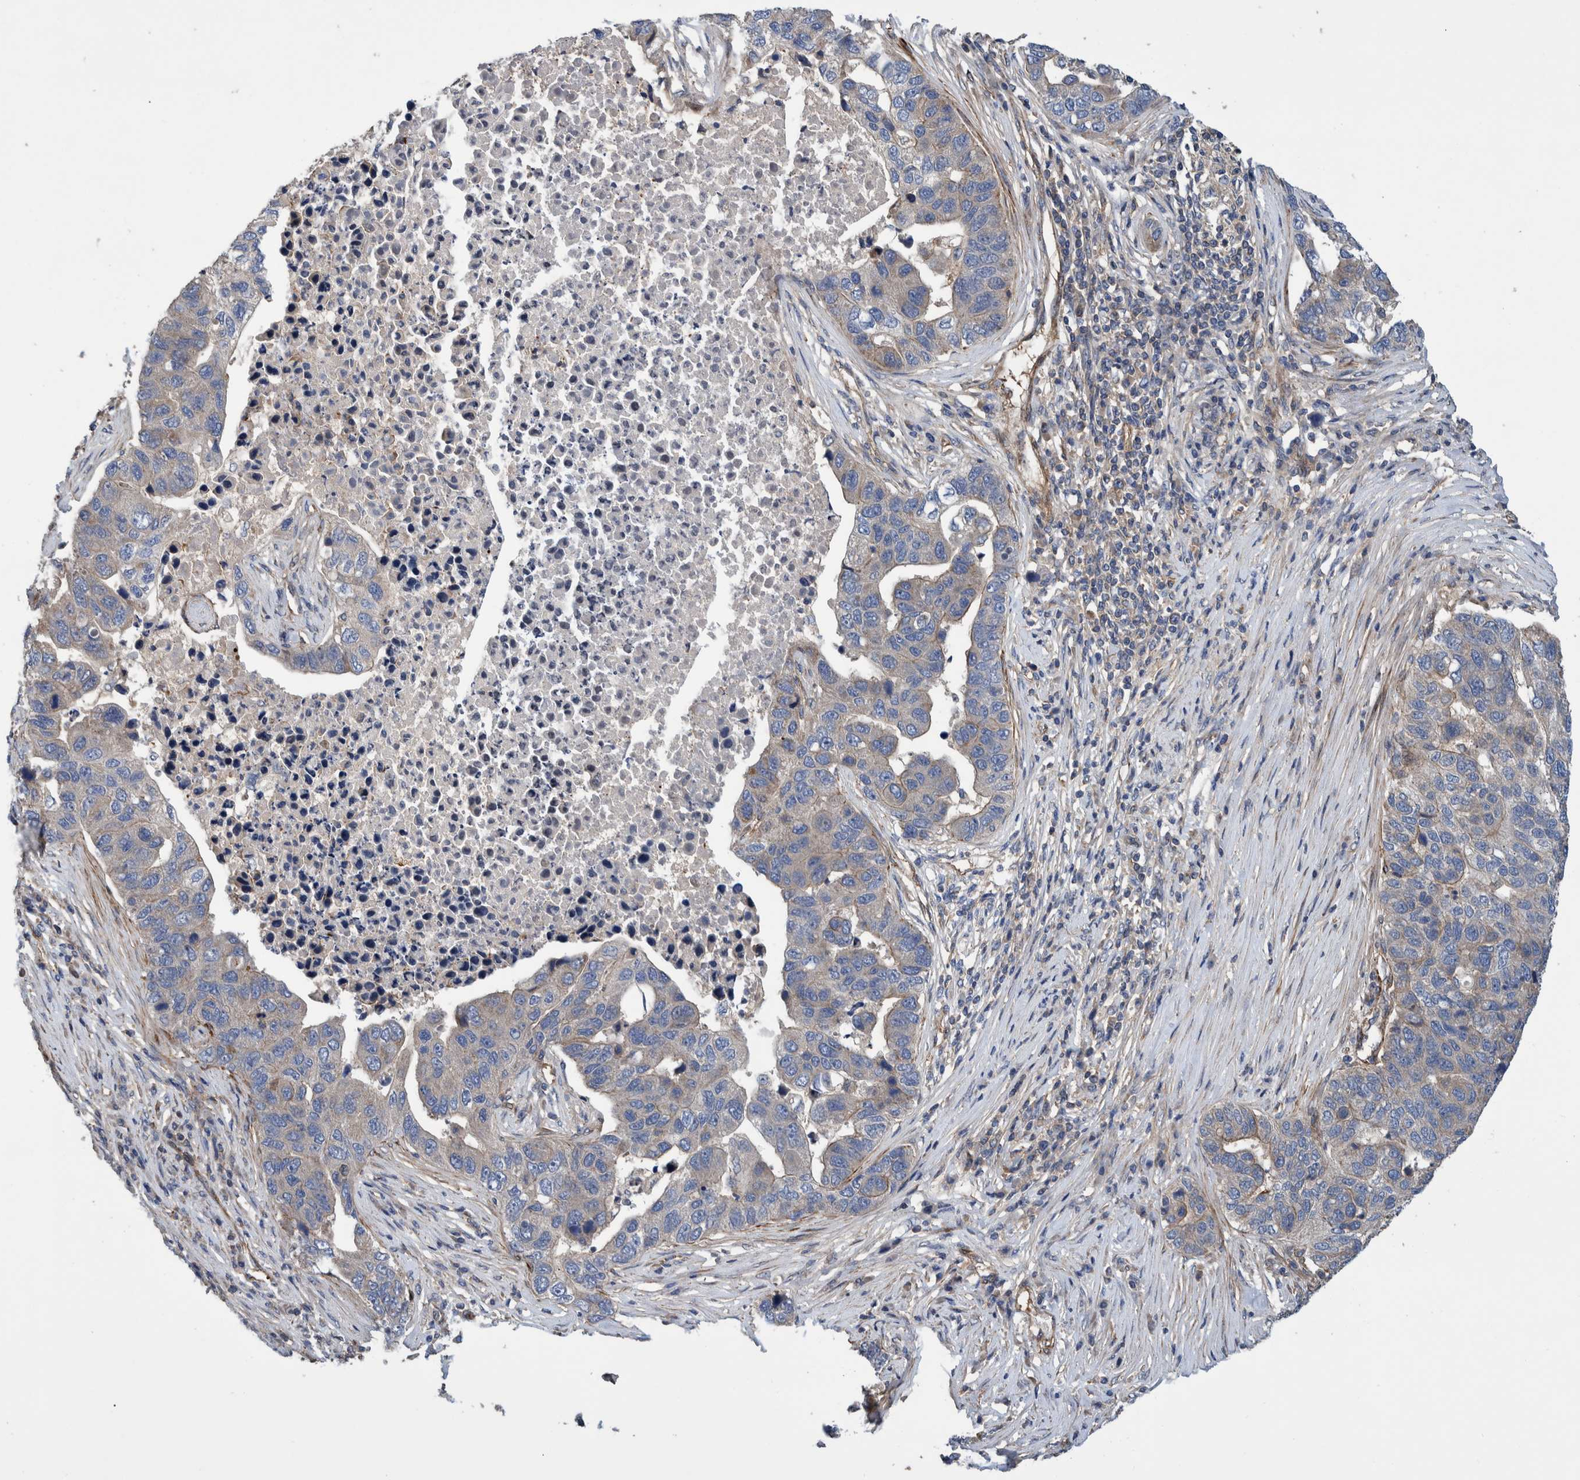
{"staining": {"intensity": "weak", "quantity": ">75%", "location": "cytoplasmic/membranous"}, "tissue": "pancreatic cancer", "cell_type": "Tumor cells", "image_type": "cancer", "snomed": [{"axis": "morphology", "description": "Adenocarcinoma, NOS"}, {"axis": "topography", "description": "Pancreas"}], "caption": "An immunohistochemistry (IHC) histopathology image of neoplastic tissue is shown. Protein staining in brown highlights weak cytoplasmic/membranous positivity in pancreatic cancer within tumor cells.", "gene": "GRPEL2", "patient": {"sex": "female", "age": 61}}